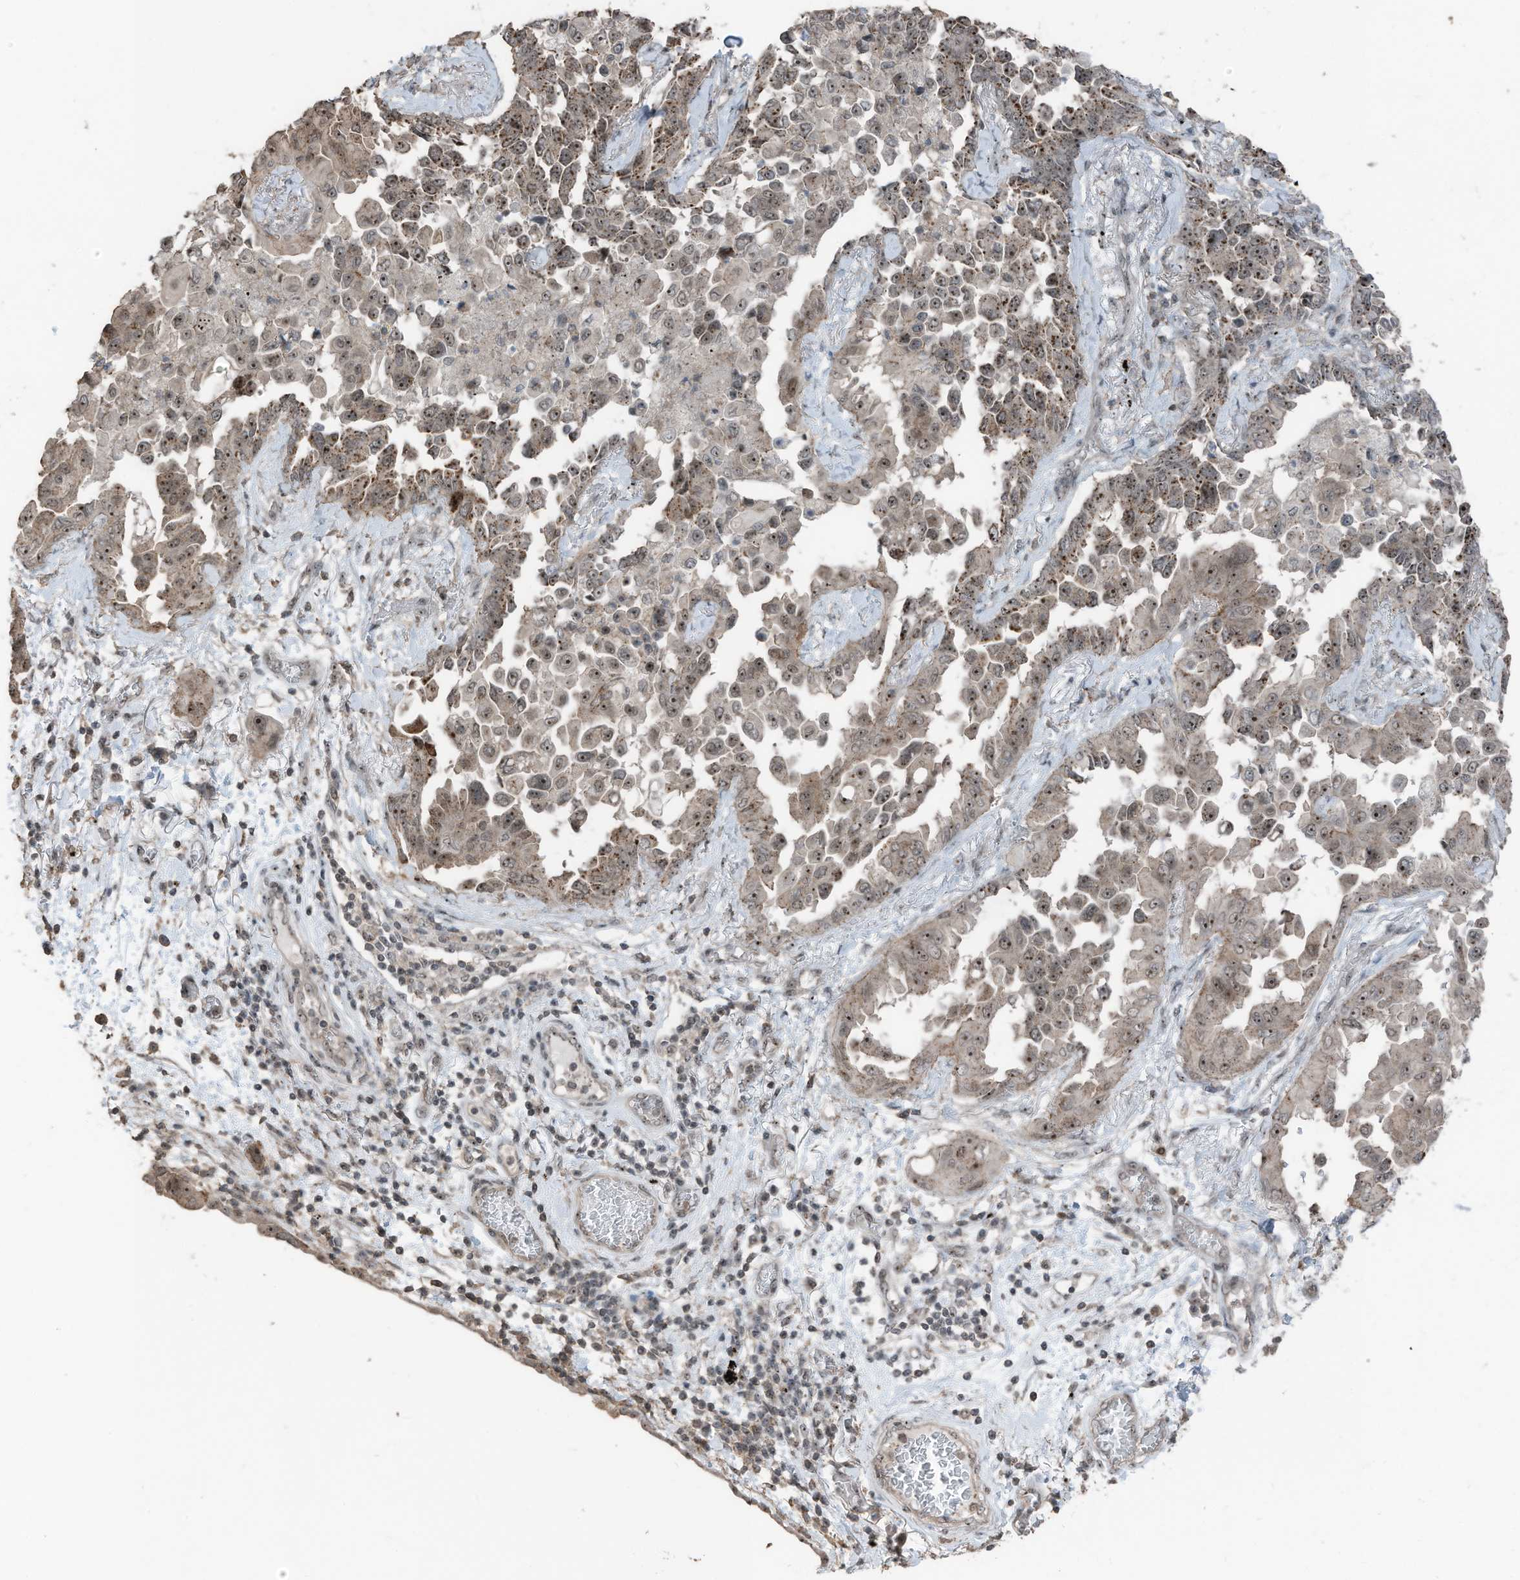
{"staining": {"intensity": "moderate", "quantity": ">75%", "location": "cytoplasmic/membranous,nuclear"}, "tissue": "lung cancer", "cell_type": "Tumor cells", "image_type": "cancer", "snomed": [{"axis": "morphology", "description": "Adenocarcinoma, NOS"}, {"axis": "topography", "description": "Lung"}], "caption": "A brown stain labels moderate cytoplasmic/membranous and nuclear expression of a protein in adenocarcinoma (lung) tumor cells.", "gene": "UTP3", "patient": {"sex": "female", "age": 67}}